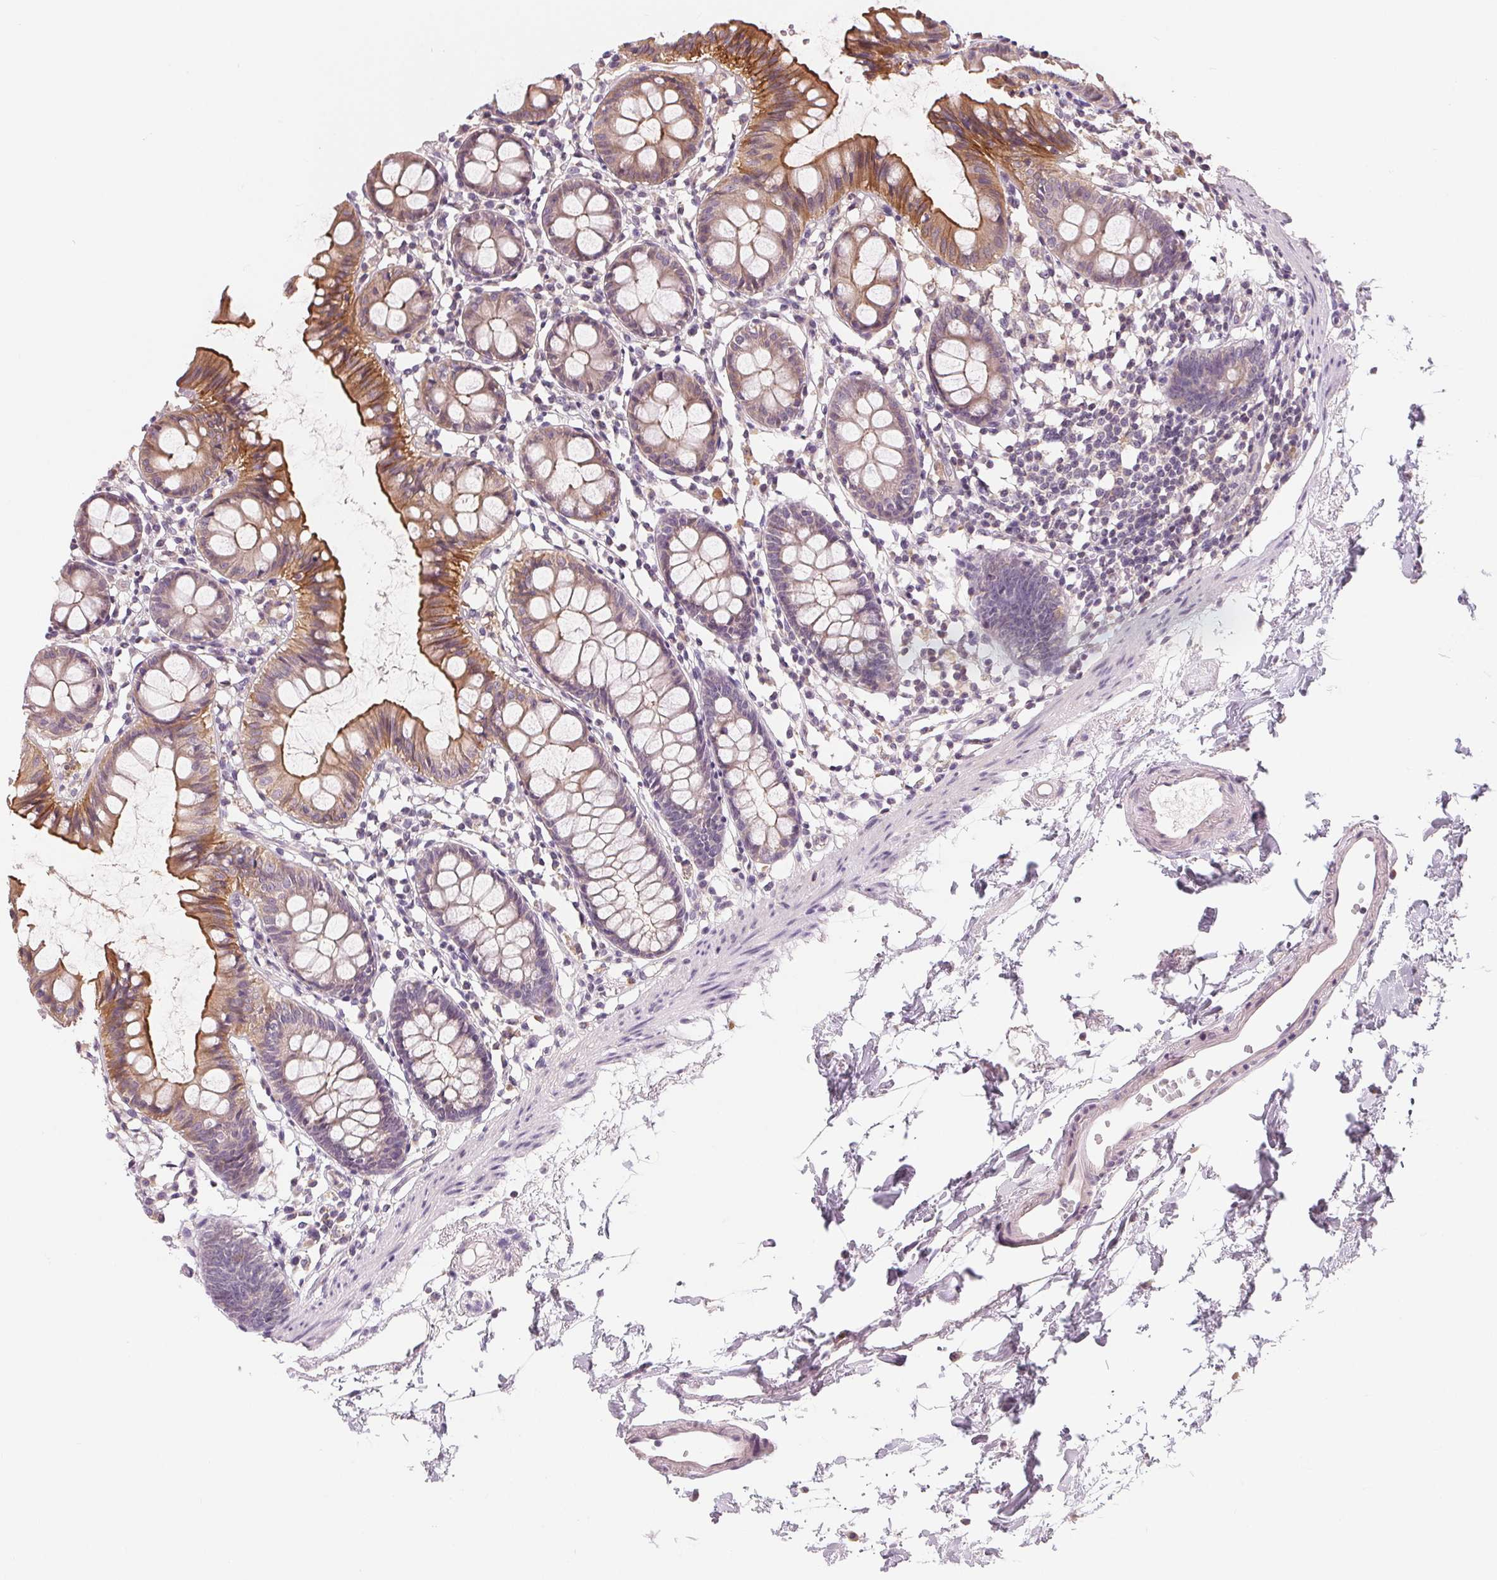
{"staining": {"intensity": "negative", "quantity": "none", "location": "none"}, "tissue": "colon", "cell_type": "Endothelial cells", "image_type": "normal", "snomed": [{"axis": "morphology", "description": "Normal tissue, NOS"}, {"axis": "topography", "description": "Colon"}], "caption": "Immunohistochemical staining of normal human colon displays no significant expression in endothelial cells. (DAB immunohistochemistry (IHC) visualized using brightfield microscopy, high magnification).", "gene": "AQP8", "patient": {"sex": "female", "age": 84}}